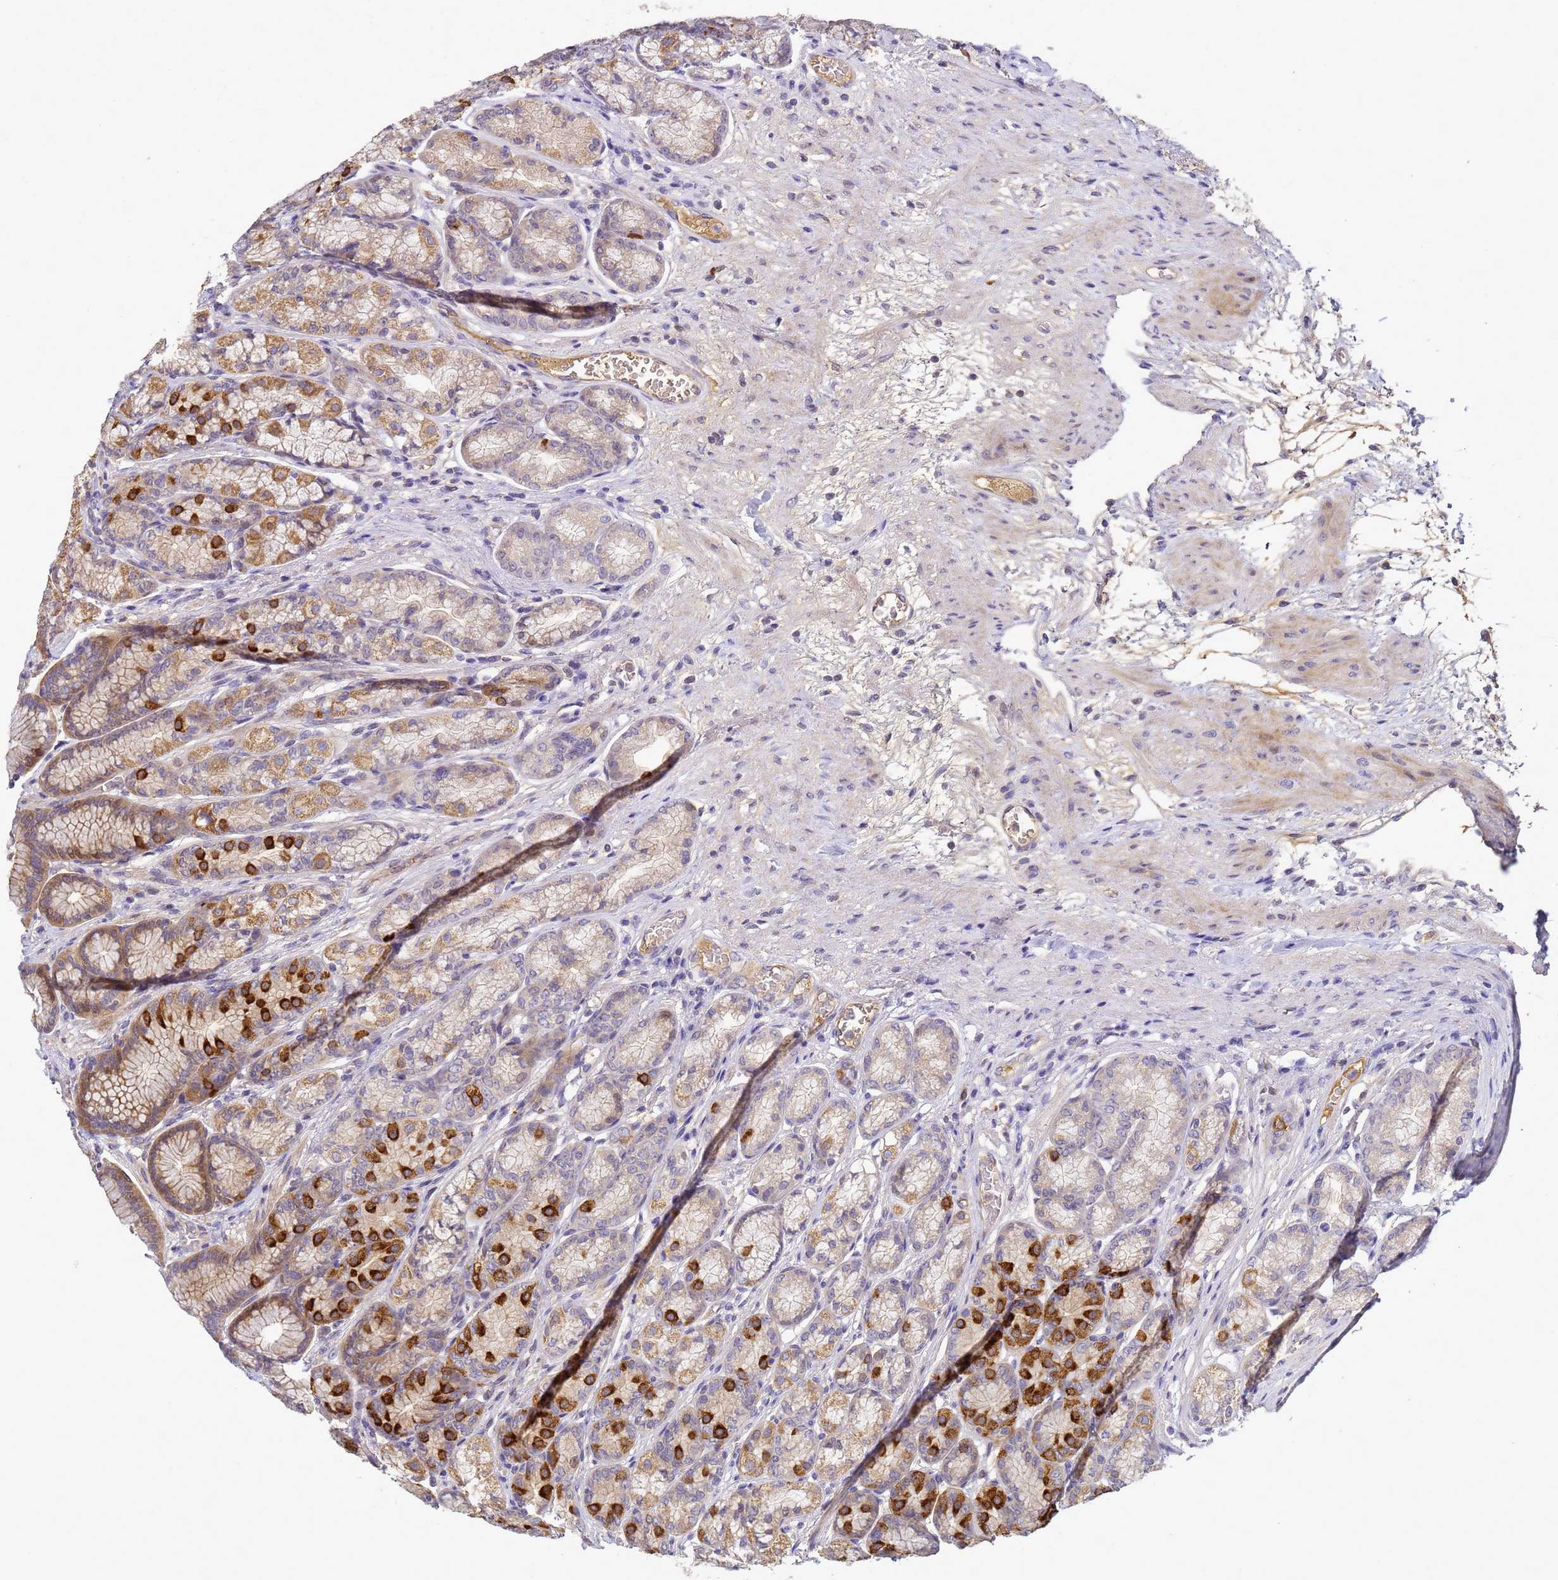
{"staining": {"intensity": "strong", "quantity": "<25%", "location": "cytoplasmic/membranous"}, "tissue": "stomach", "cell_type": "Glandular cells", "image_type": "normal", "snomed": [{"axis": "morphology", "description": "Normal tissue, NOS"}, {"axis": "morphology", "description": "Adenocarcinoma, NOS"}, {"axis": "morphology", "description": "Adenocarcinoma, High grade"}, {"axis": "topography", "description": "Stomach, upper"}, {"axis": "topography", "description": "Stomach"}], "caption": "A brown stain shows strong cytoplasmic/membranous staining of a protein in glandular cells of benign stomach. (Brightfield microscopy of DAB IHC at high magnification).", "gene": "TMEM74B", "patient": {"sex": "female", "age": 65}}